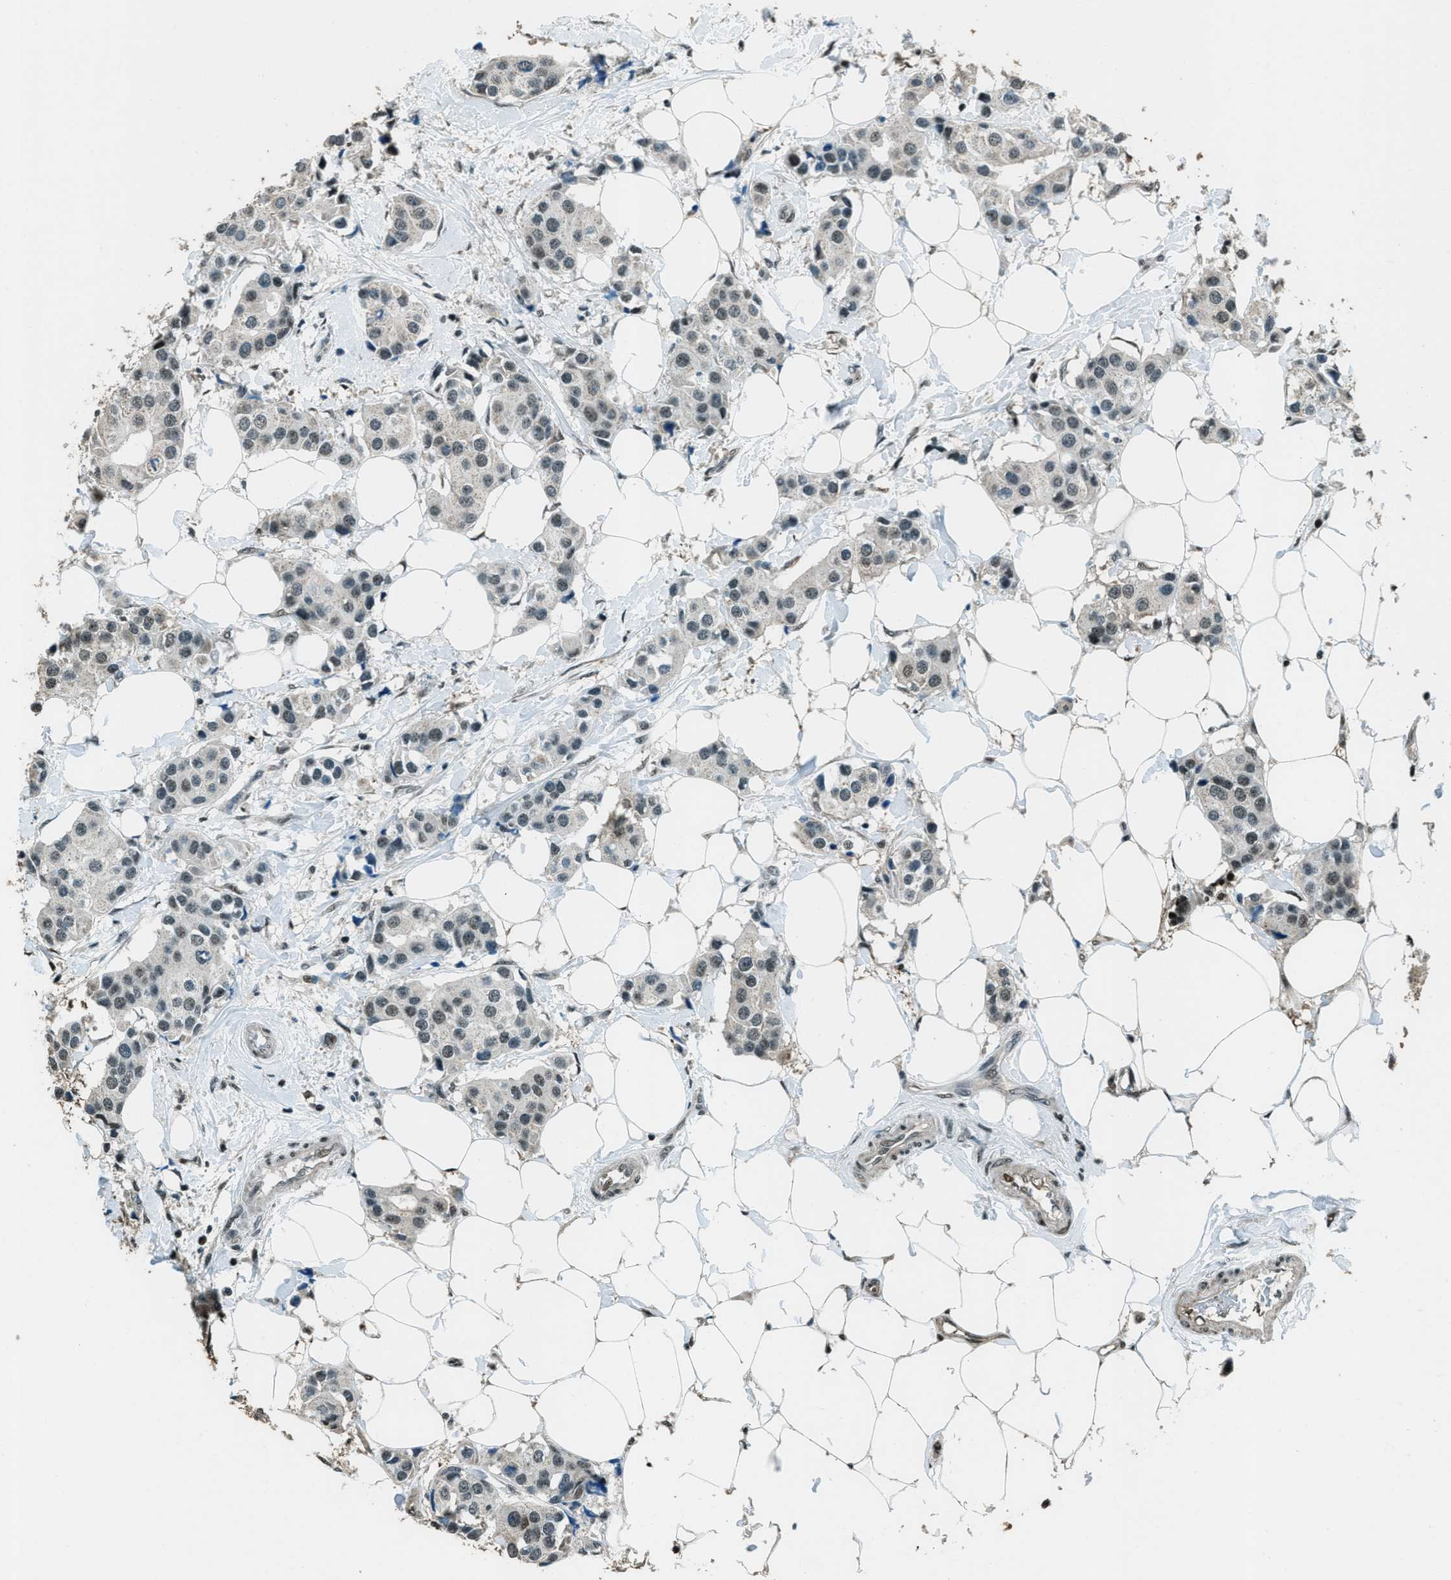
{"staining": {"intensity": "weak", "quantity": "<25%", "location": "cytoplasmic/membranous,nuclear"}, "tissue": "breast cancer", "cell_type": "Tumor cells", "image_type": "cancer", "snomed": [{"axis": "morphology", "description": "Normal tissue, NOS"}, {"axis": "morphology", "description": "Duct carcinoma"}, {"axis": "topography", "description": "Breast"}], "caption": "This is a photomicrograph of IHC staining of breast intraductal carcinoma, which shows no expression in tumor cells.", "gene": "TARDBP", "patient": {"sex": "female", "age": 39}}